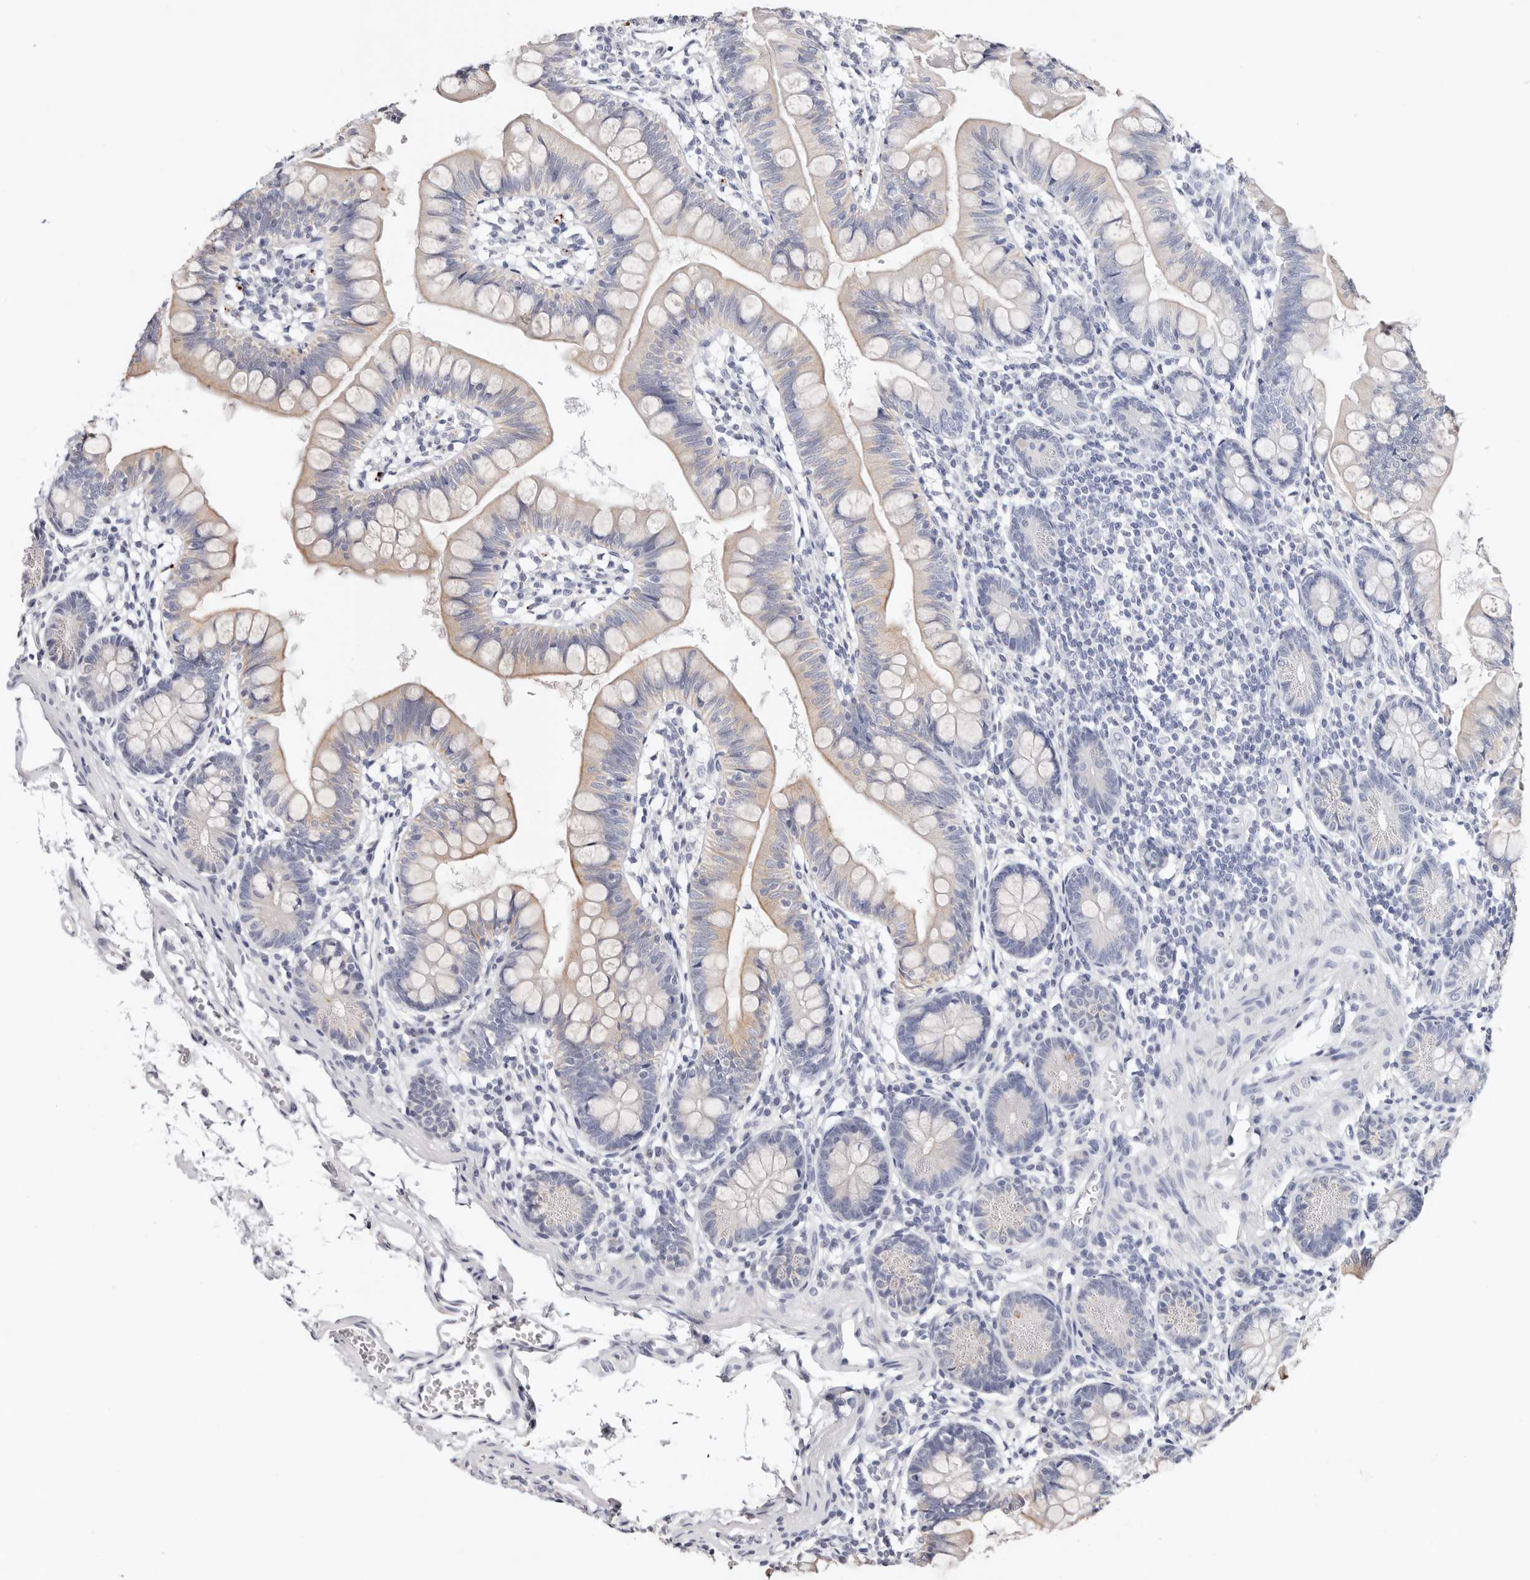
{"staining": {"intensity": "moderate", "quantity": "25%-75%", "location": "cytoplasmic/membranous"}, "tissue": "small intestine", "cell_type": "Glandular cells", "image_type": "normal", "snomed": [{"axis": "morphology", "description": "Normal tissue, NOS"}, {"axis": "topography", "description": "Small intestine"}], "caption": "Protein analysis of benign small intestine shows moderate cytoplasmic/membranous expression in approximately 25%-75% of glandular cells. (DAB (3,3'-diaminobenzidine) = brown stain, brightfield microscopy at high magnification).", "gene": "USP33", "patient": {"sex": "male", "age": 7}}